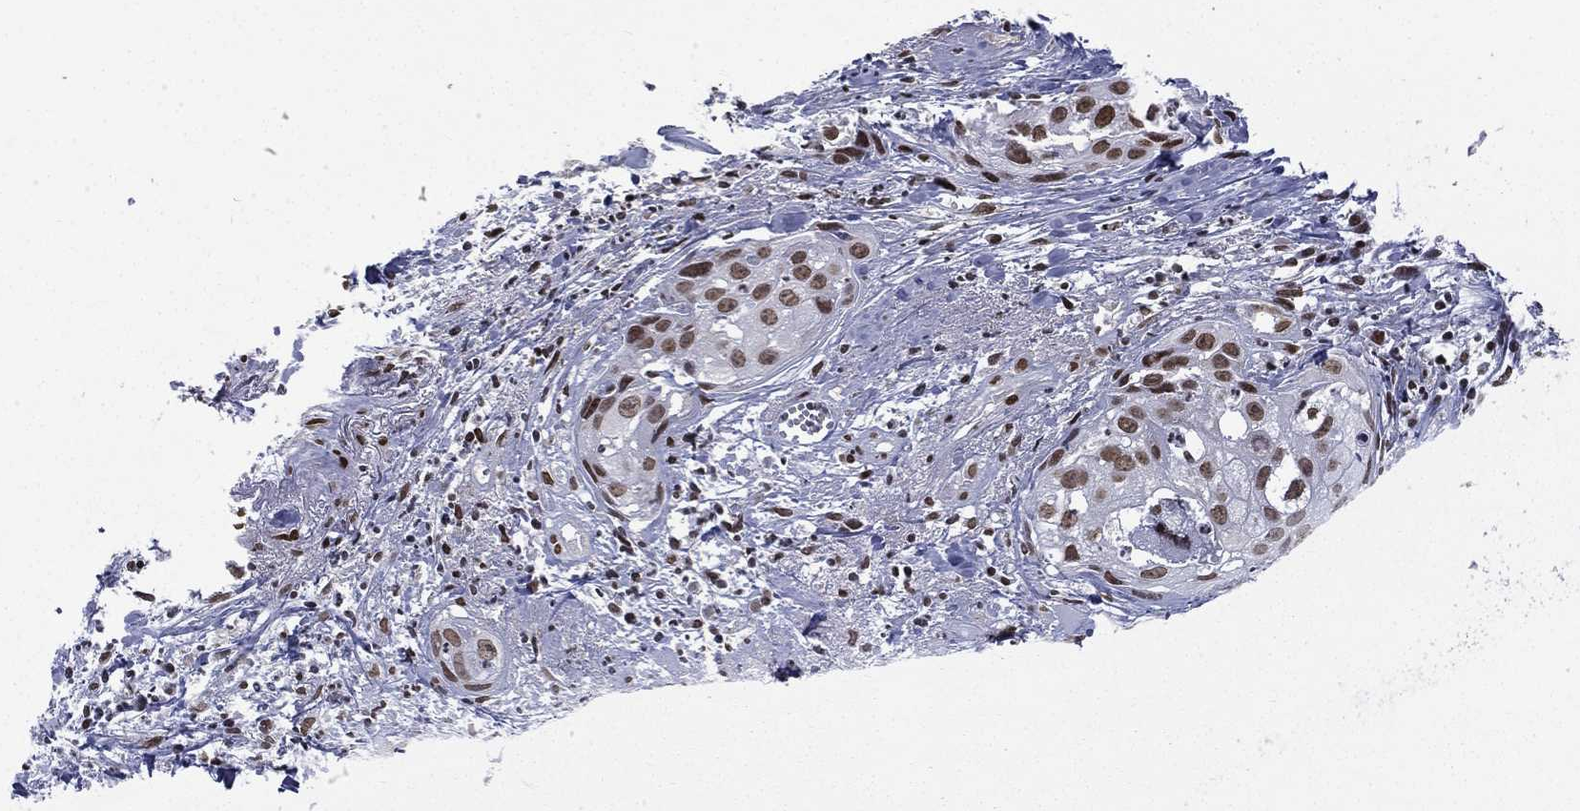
{"staining": {"intensity": "strong", "quantity": ">75%", "location": "nuclear"}, "tissue": "cervical cancer", "cell_type": "Tumor cells", "image_type": "cancer", "snomed": [{"axis": "morphology", "description": "Squamous cell carcinoma, NOS"}, {"axis": "topography", "description": "Cervix"}], "caption": "Tumor cells exhibit strong nuclear expression in about >75% of cells in cervical cancer (squamous cell carcinoma).", "gene": "C5orf24", "patient": {"sex": "female", "age": 53}}